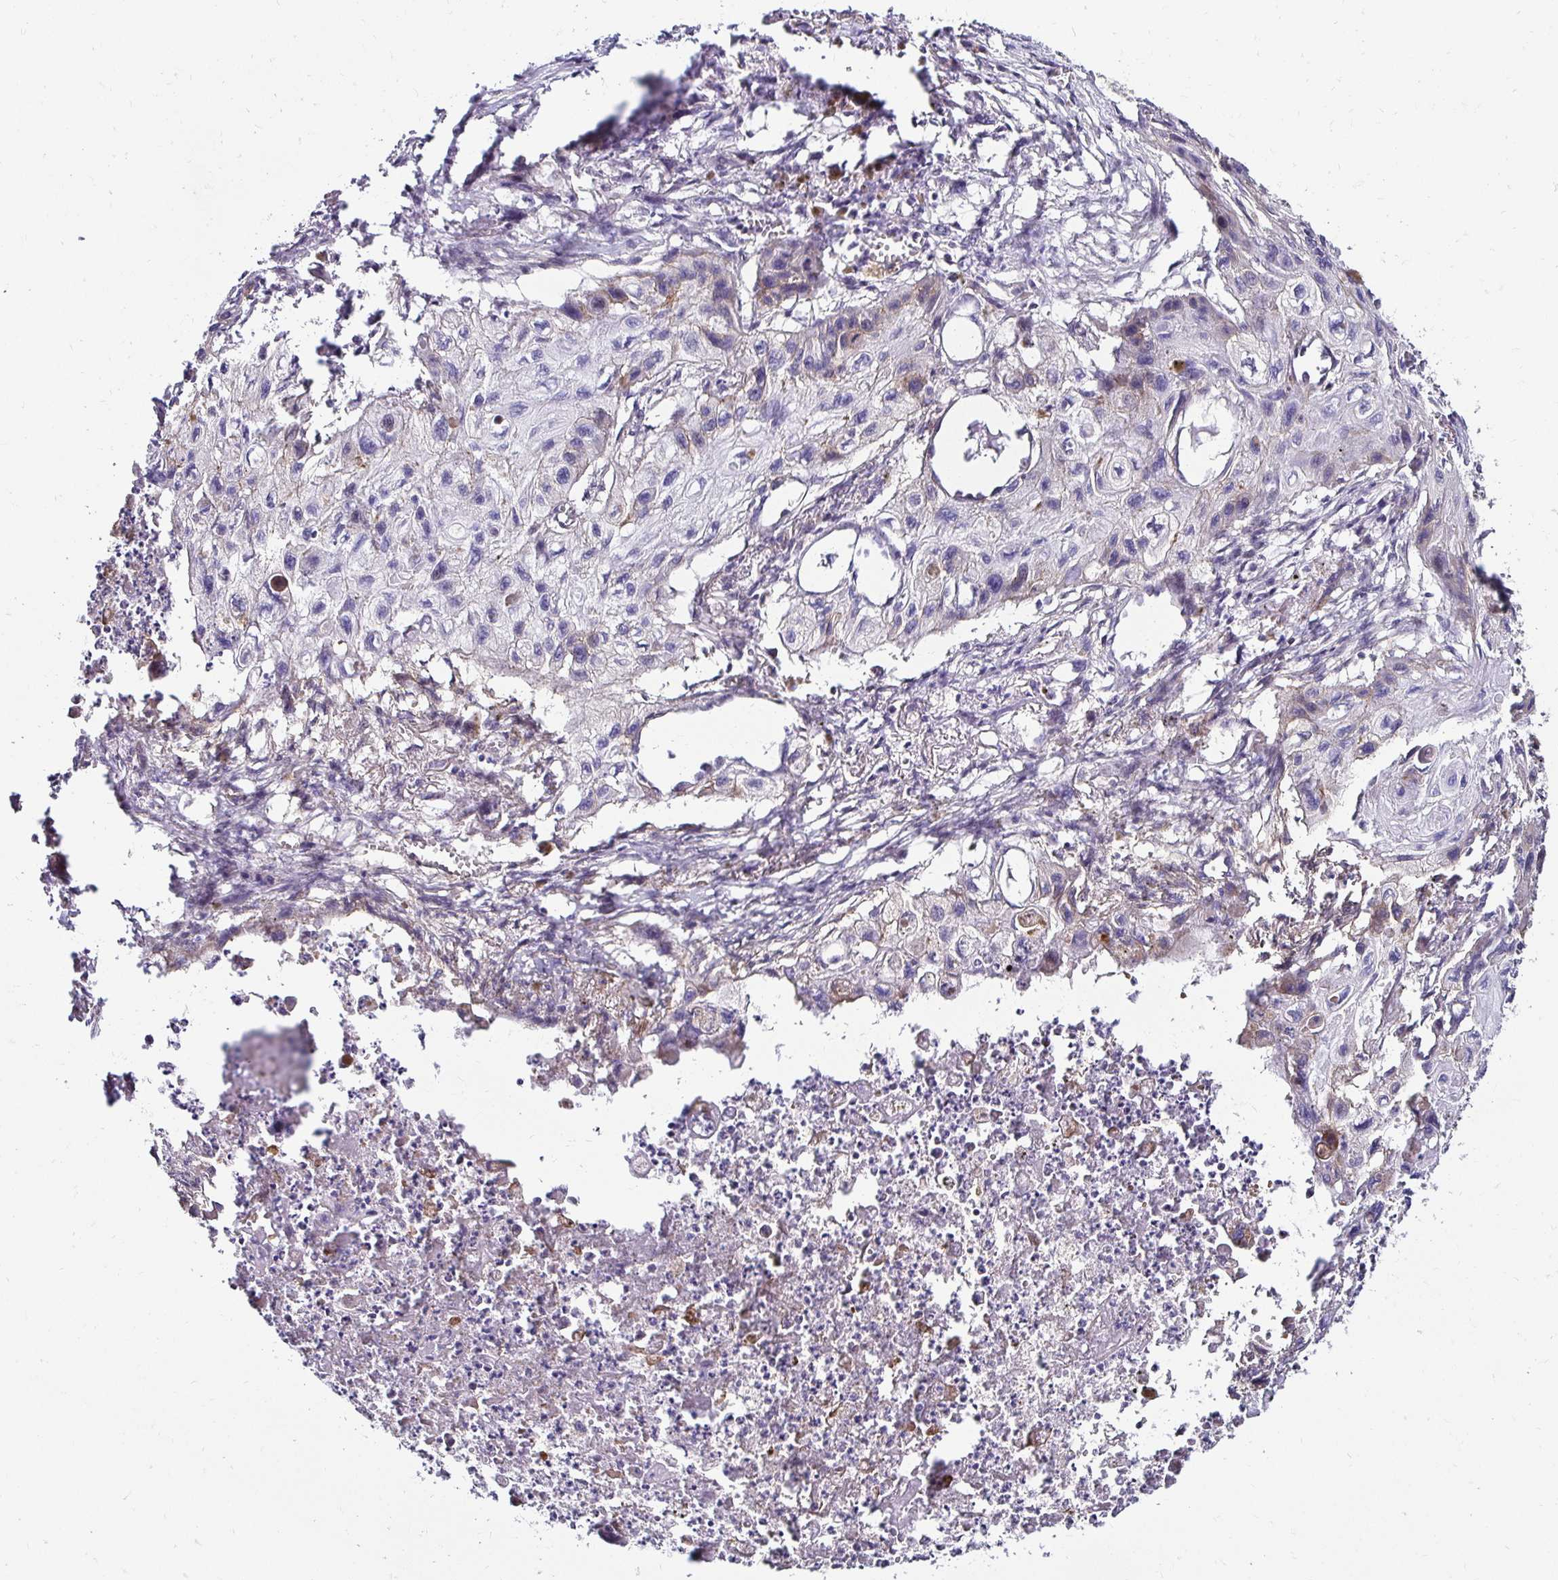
{"staining": {"intensity": "weak", "quantity": "<25%", "location": "cytoplasmic/membranous"}, "tissue": "lung cancer", "cell_type": "Tumor cells", "image_type": "cancer", "snomed": [{"axis": "morphology", "description": "Squamous cell carcinoma, NOS"}, {"axis": "topography", "description": "Lung"}], "caption": "The immunohistochemistry (IHC) micrograph has no significant expression in tumor cells of lung cancer (squamous cell carcinoma) tissue.", "gene": "ITGB1", "patient": {"sex": "male", "age": 71}}